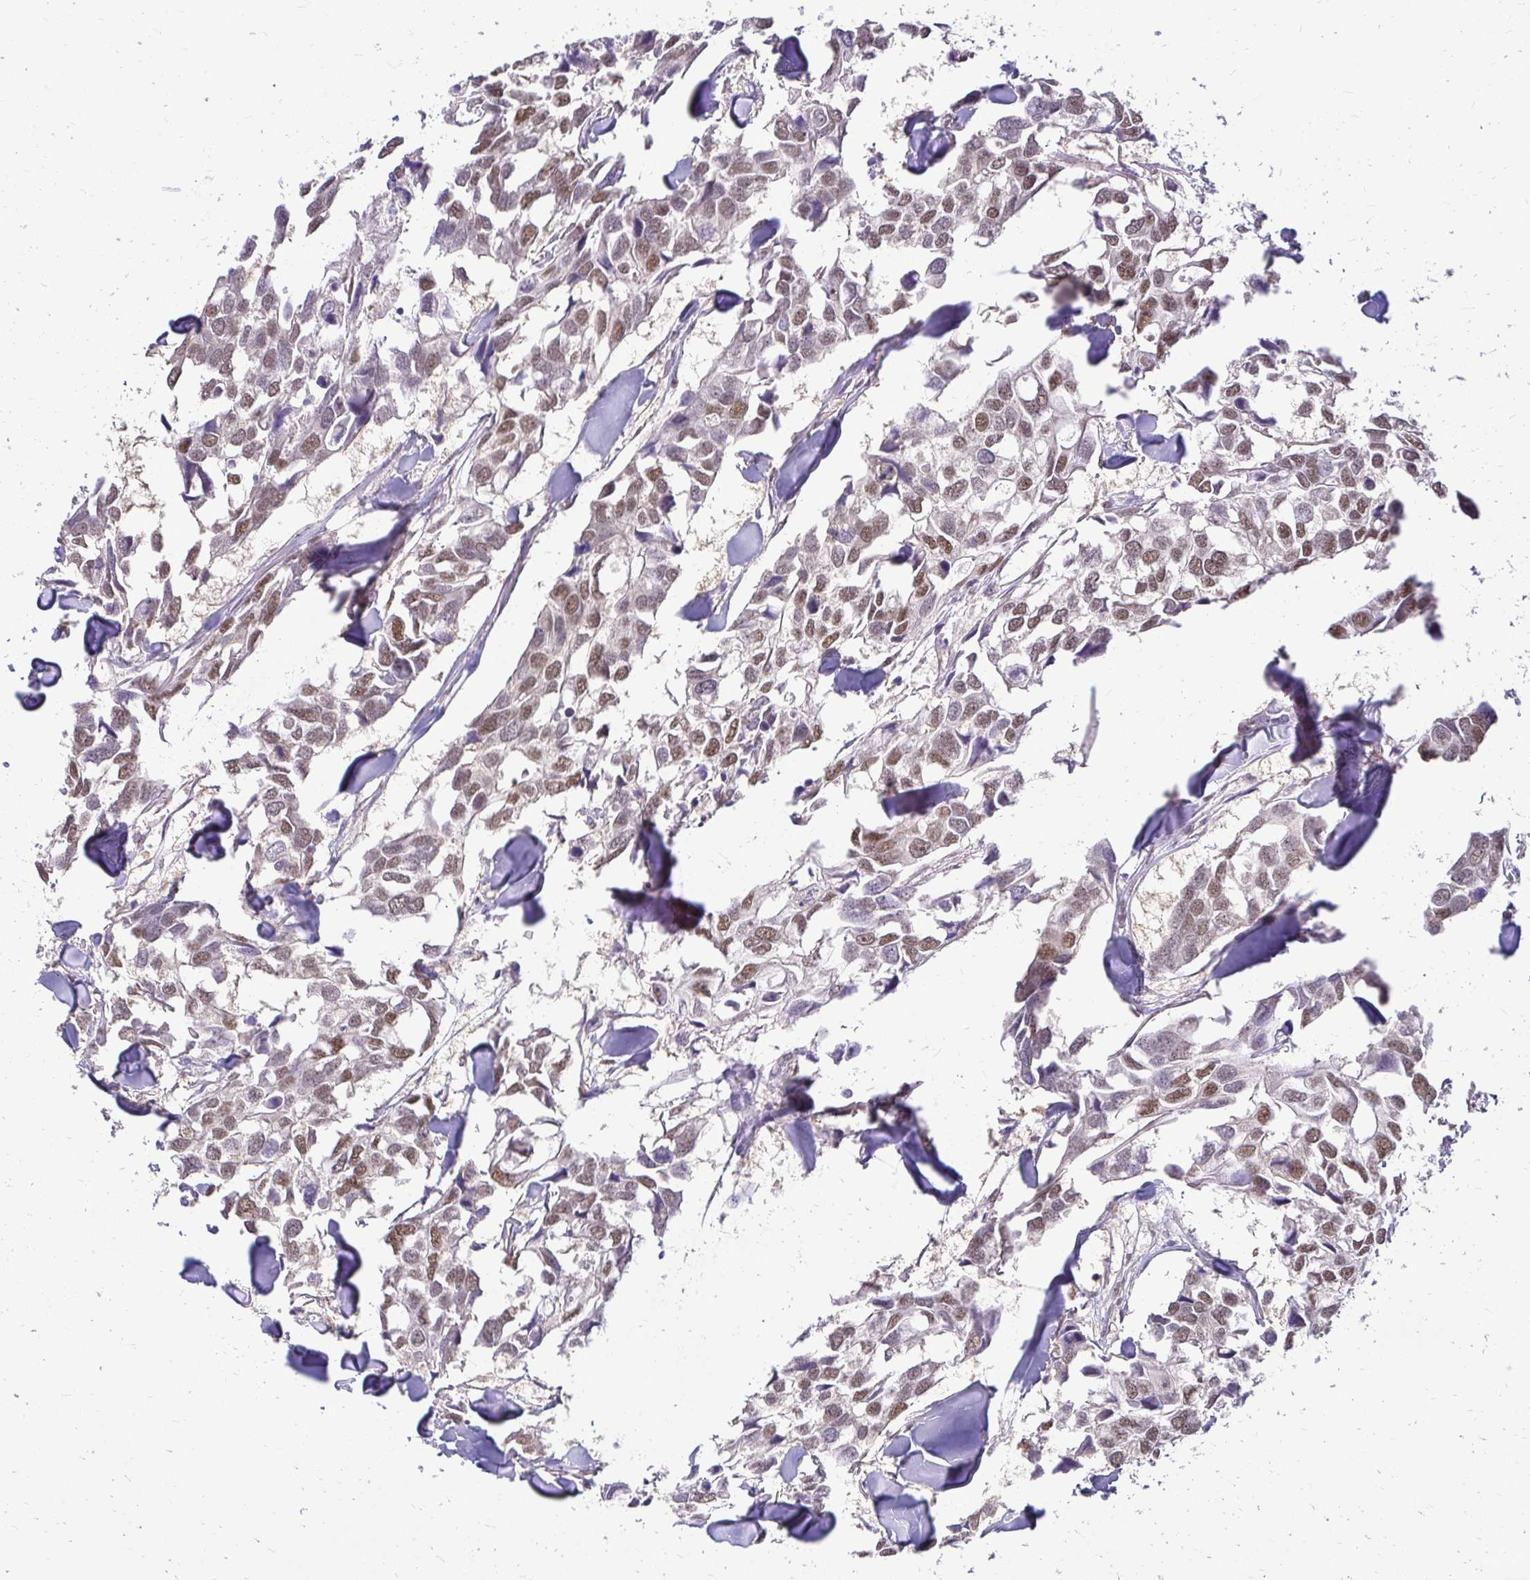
{"staining": {"intensity": "moderate", "quantity": ">75%", "location": "nuclear"}, "tissue": "breast cancer", "cell_type": "Tumor cells", "image_type": "cancer", "snomed": [{"axis": "morphology", "description": "Duct carcinoma"}, {"axis": "topography", "description": "Breast"}], "caption": "This histopathology image shows immunohistochemistry staining of human infiltrating ductal carcinoma (breast), with medium moderate nuclear staining in approximately >75% of tumor cells.", "gene": "RIMS4", "patient": {"sex": "female", "age": 83}}